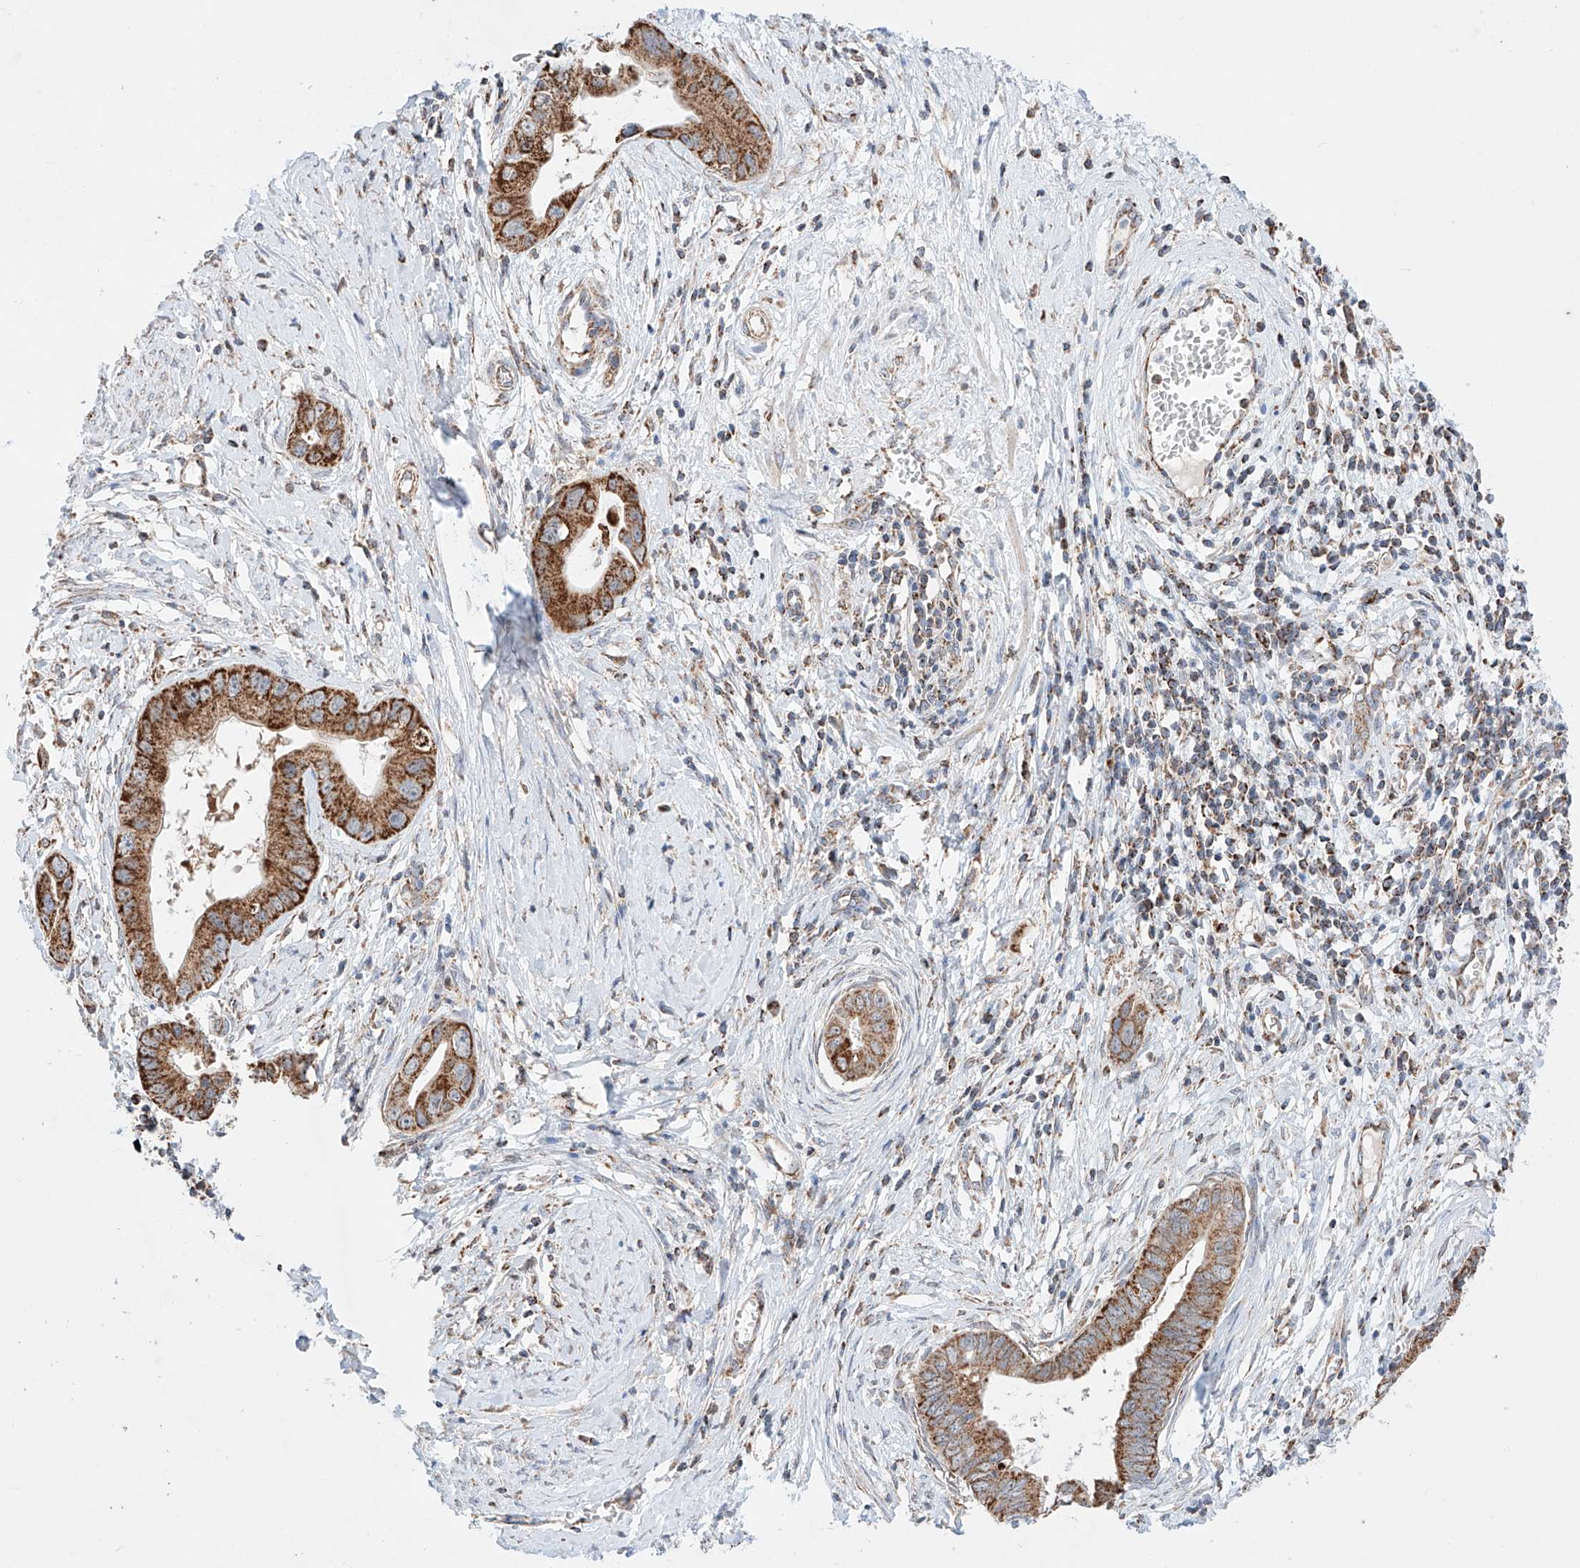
{"staining": {"intensity": "strong", "quantity": ">75%", "location": "cytoplasmic/membranous"}, "tissue": "cervical cancer", "cell_type": "Tumor cells", "image_type": "cancer", "snomed": [{"axis": "morphology", "description": "Adenocarcinoma, NOS"}, {"axis": "topography", "description": "Cervix"}], "caption": "Brown immunohistochemical staining in human adenocarcinoma (cervical) reveals strong cytoplasmic/membranous expression in approximately >75% of tumor cells.", "gene": "KTI12", "patient": {"sex": "female", "age": 44}}